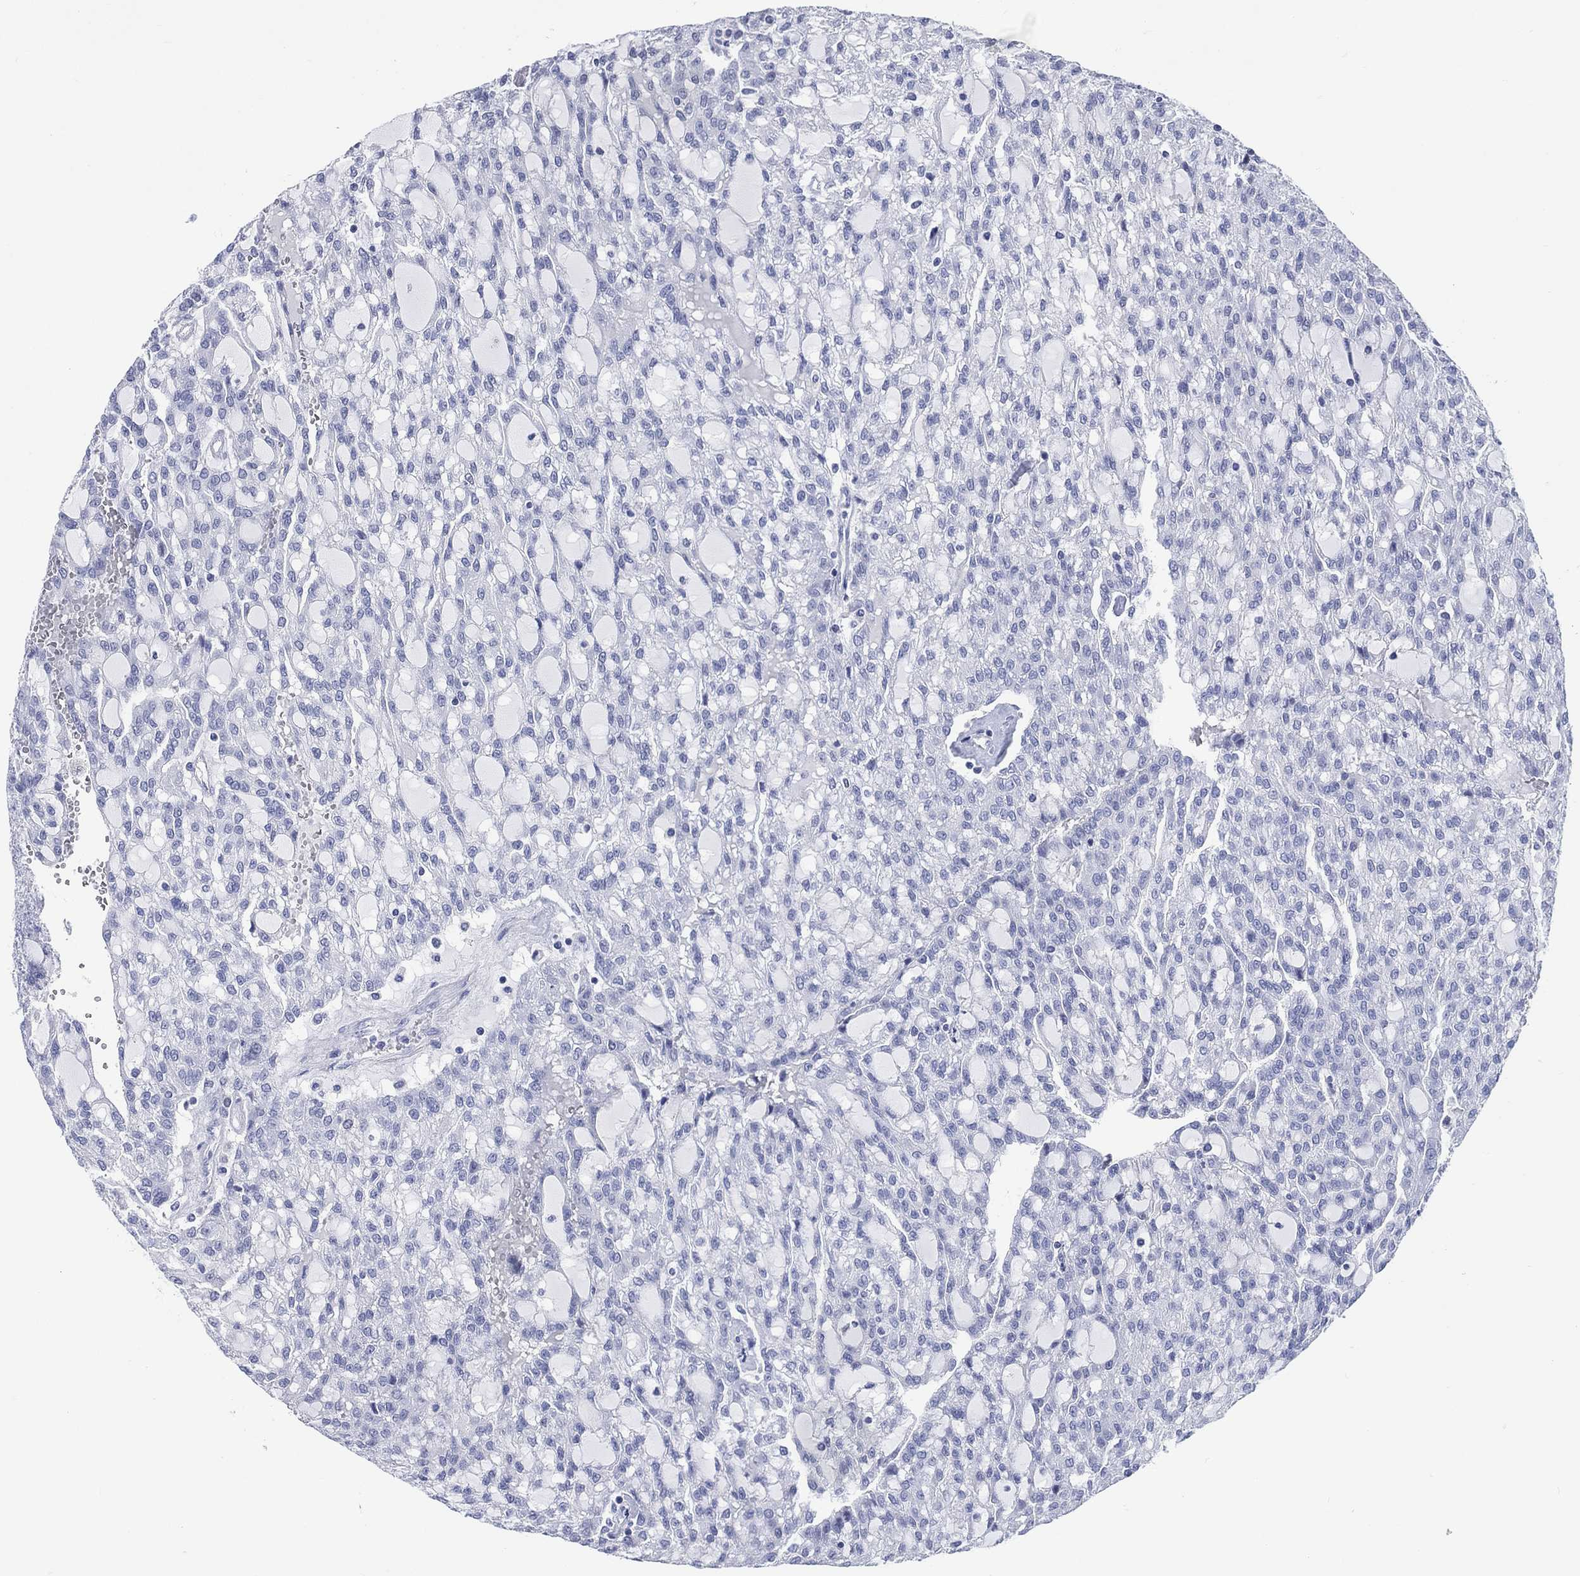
{"staining": {"intensity": "negative", "quantity": "none", "location": "none"}, "tissue": "renal cancer", "cell_type": "Tumor cells", "image_type": "cancer", "snomed": [{"axis": "morphology", "description": "Adenocarcinoma, NOS"}, {"axis": "topography", "description": "Kidney"}], "caption": "Immunohistochemistry of human renal cancer demonstrates no expression in tumor cells.", "gene": "TMEM247", "patient": {"sex": "male", "age": 63}}